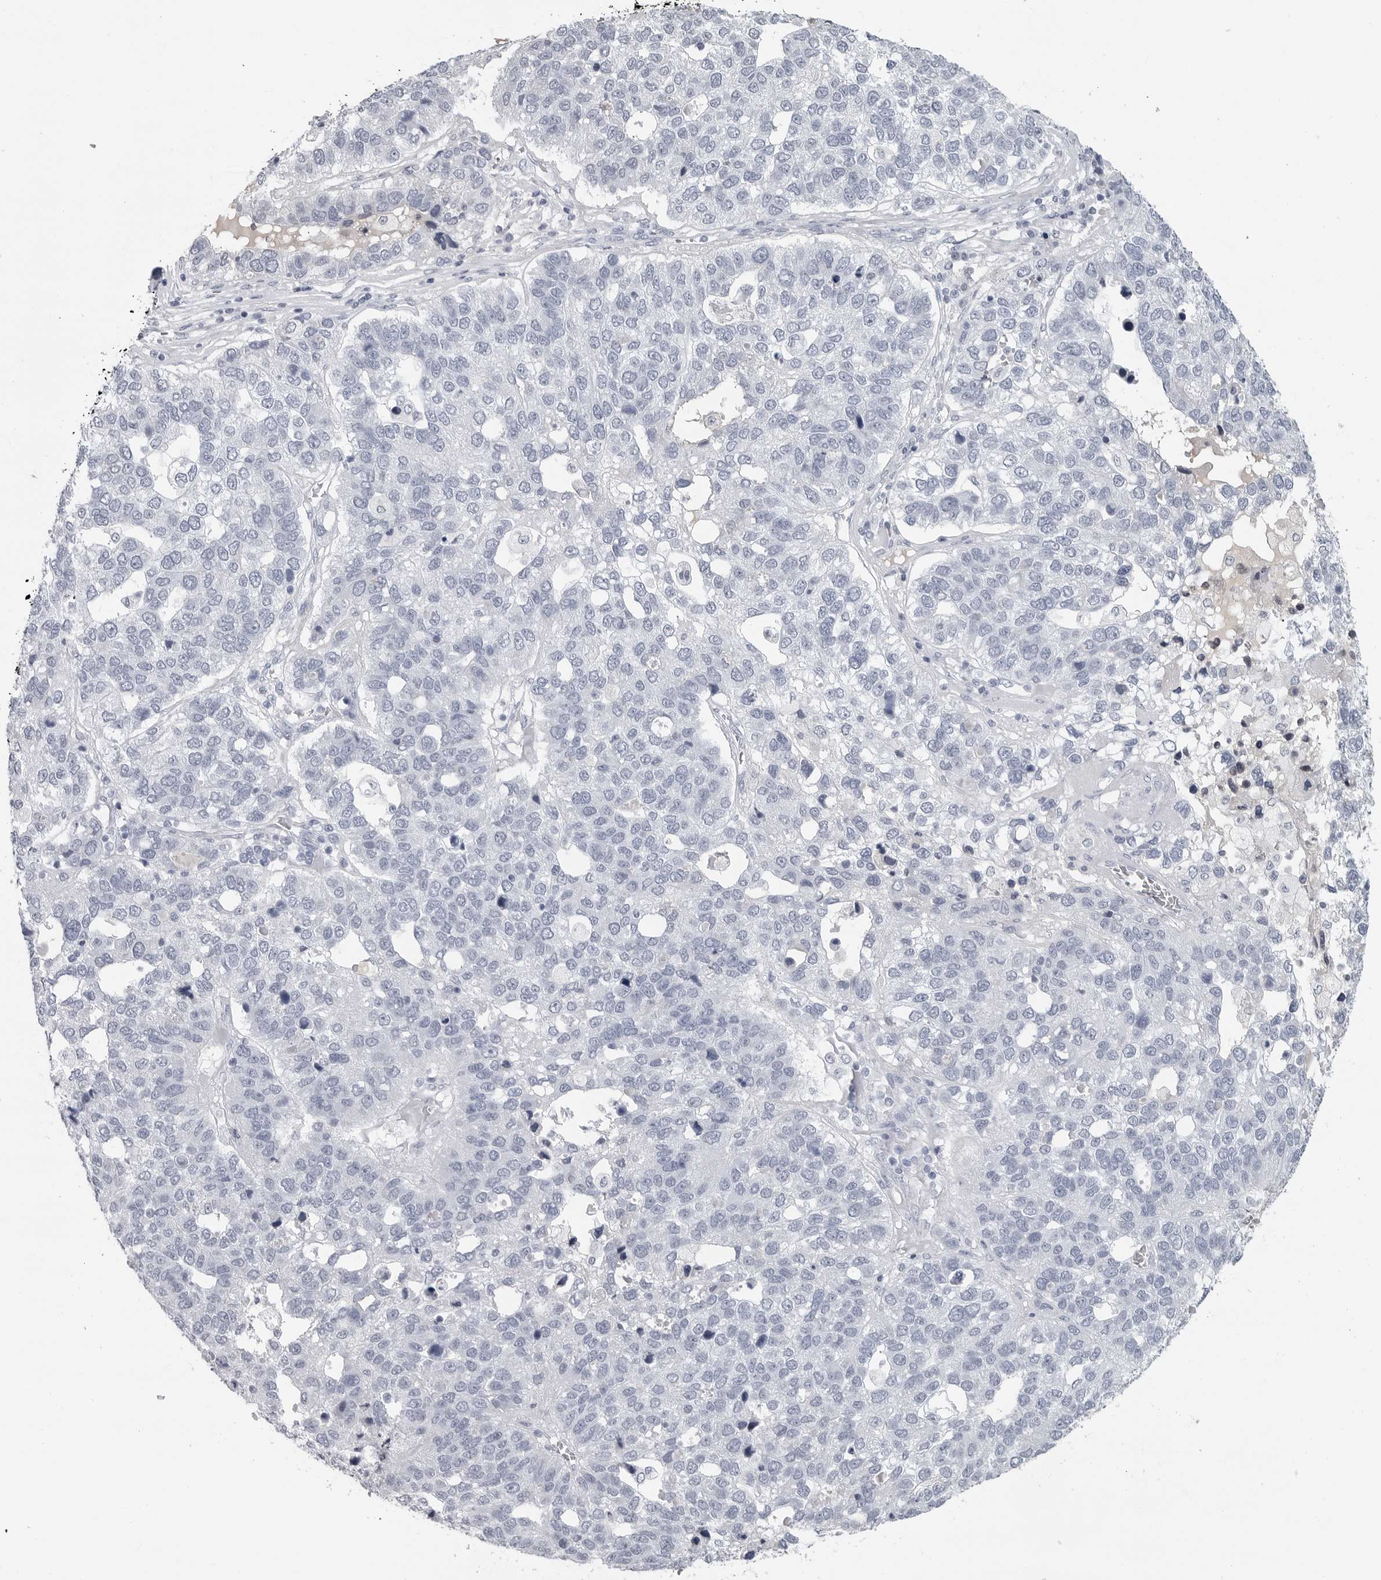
{"staining": {"intensity": "negative", "quantity": "none", "location": "none"}, "tissue": "pancreatic cancer", "cell_type": "Tumor cells", "image_type": "cancer", "snomed": [{"axis": "morphology", "description": "Adenocarcinoma, NOS"}, {"axis": "topography", "description": "Pancreas"}], "caption": "This photomicrograph is of pancreatic adenocarcinoma stained with immunohistochemistry (IHC) to label a protein in brown with the nuclei are counter-stained blue. There is no expression in tumor cells. The staining is performed using DAB (3,3'-diaminobenzidine) brown chromogen with nuclei counter-stained in using hematoxylin.", "gene": "AMPD1", "patient": {"sex": "female", "age": 61}}